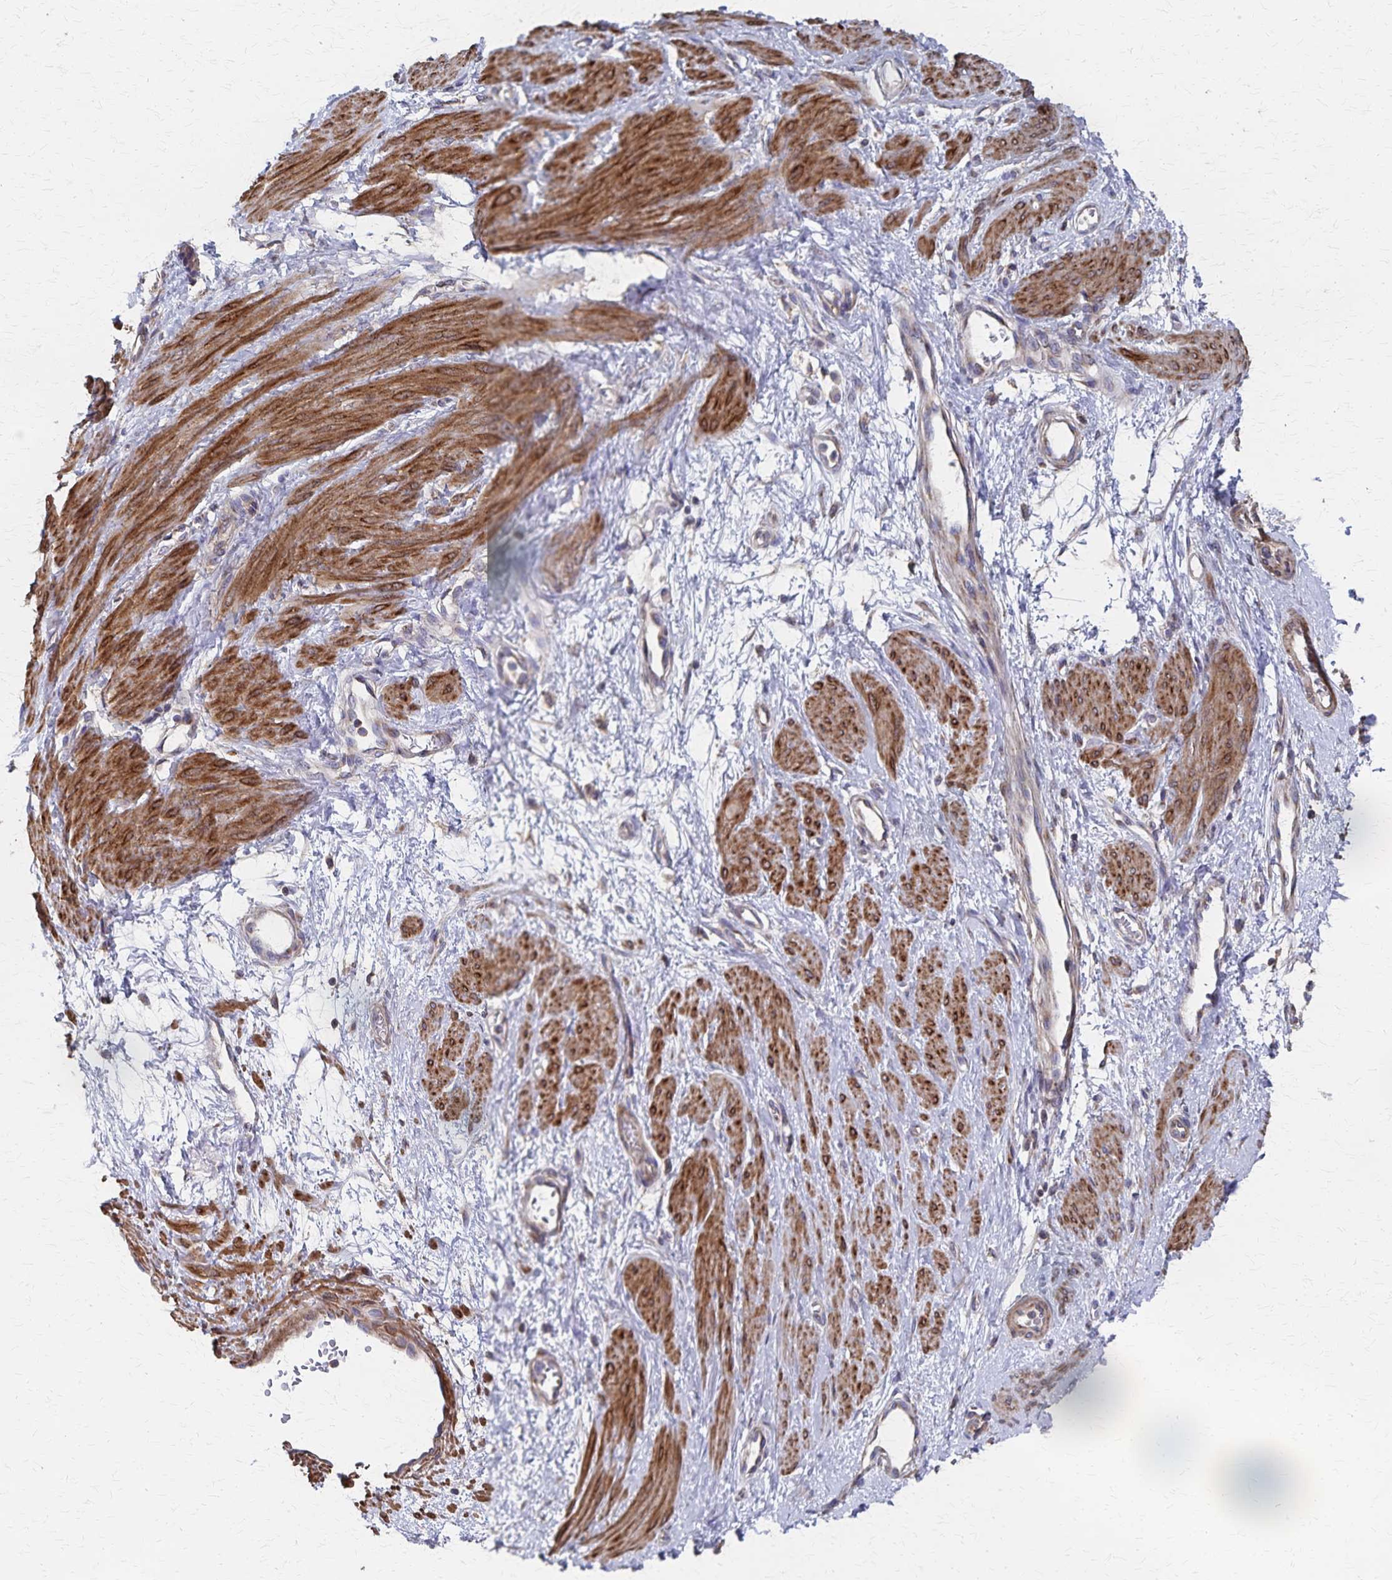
{"staining": {"intensity": "strong", "quantity": ">75%", "location": "cytoplasmic/membranous"}, "tissue": "smooth muscle", "cell_type": "Smooth muscle cells", "image_type": "normal", "snomed": [{"axis": "morphology", "description": "Normal tissue, NOS"}, {"axis": "topography", "description": "Smooth muscle"}, {"axis": "topography", "description": "Uterus"}], "caption": "IHC (DAB) staining of benign human smooth muscle exhibits strong cytoplasmic/membranous protein staining in approximately >75% of smooth muscle cells.", "gene": "PGAP2", "patient": {"sex": "female", "age": 39}}